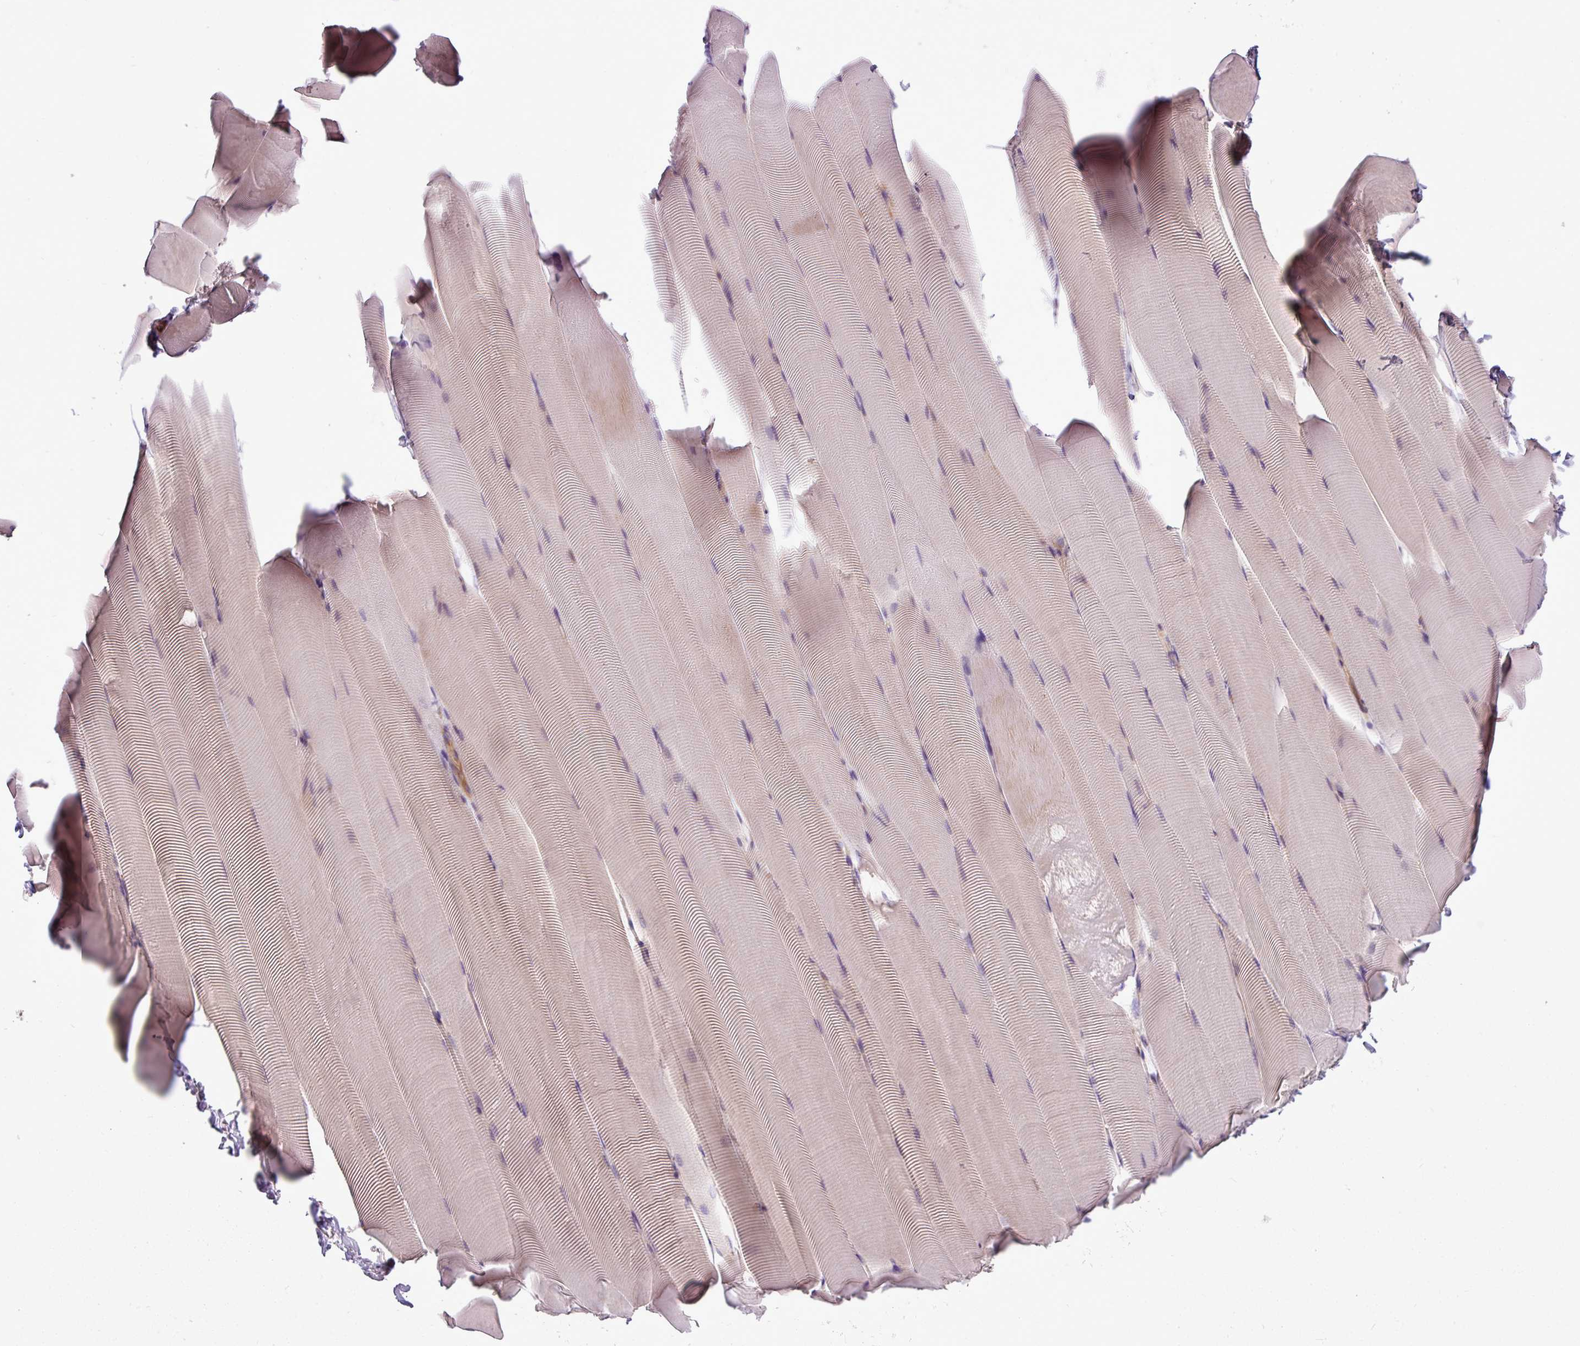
{"staining": {"intensity": "moderate", "quantity": "25%-75%", "location": "cytoplasmic/membranous"}, "tissue": "skeletal muscle", "cell_type": "Myocytes", "image_type": "normal", "snomed": [{"axis": "morphology", "description": "Normal tissue, NOS"}, {"axis": "topography", "description": "Skeletal muscle"}], "caption": "The immunohistochemical stain shows moderate cytoplasmic/membranous positivity in myocytes of normal skeletal muscle.", "gene": "MROH2A", "patient": {"sex": "male", "age": 25}}